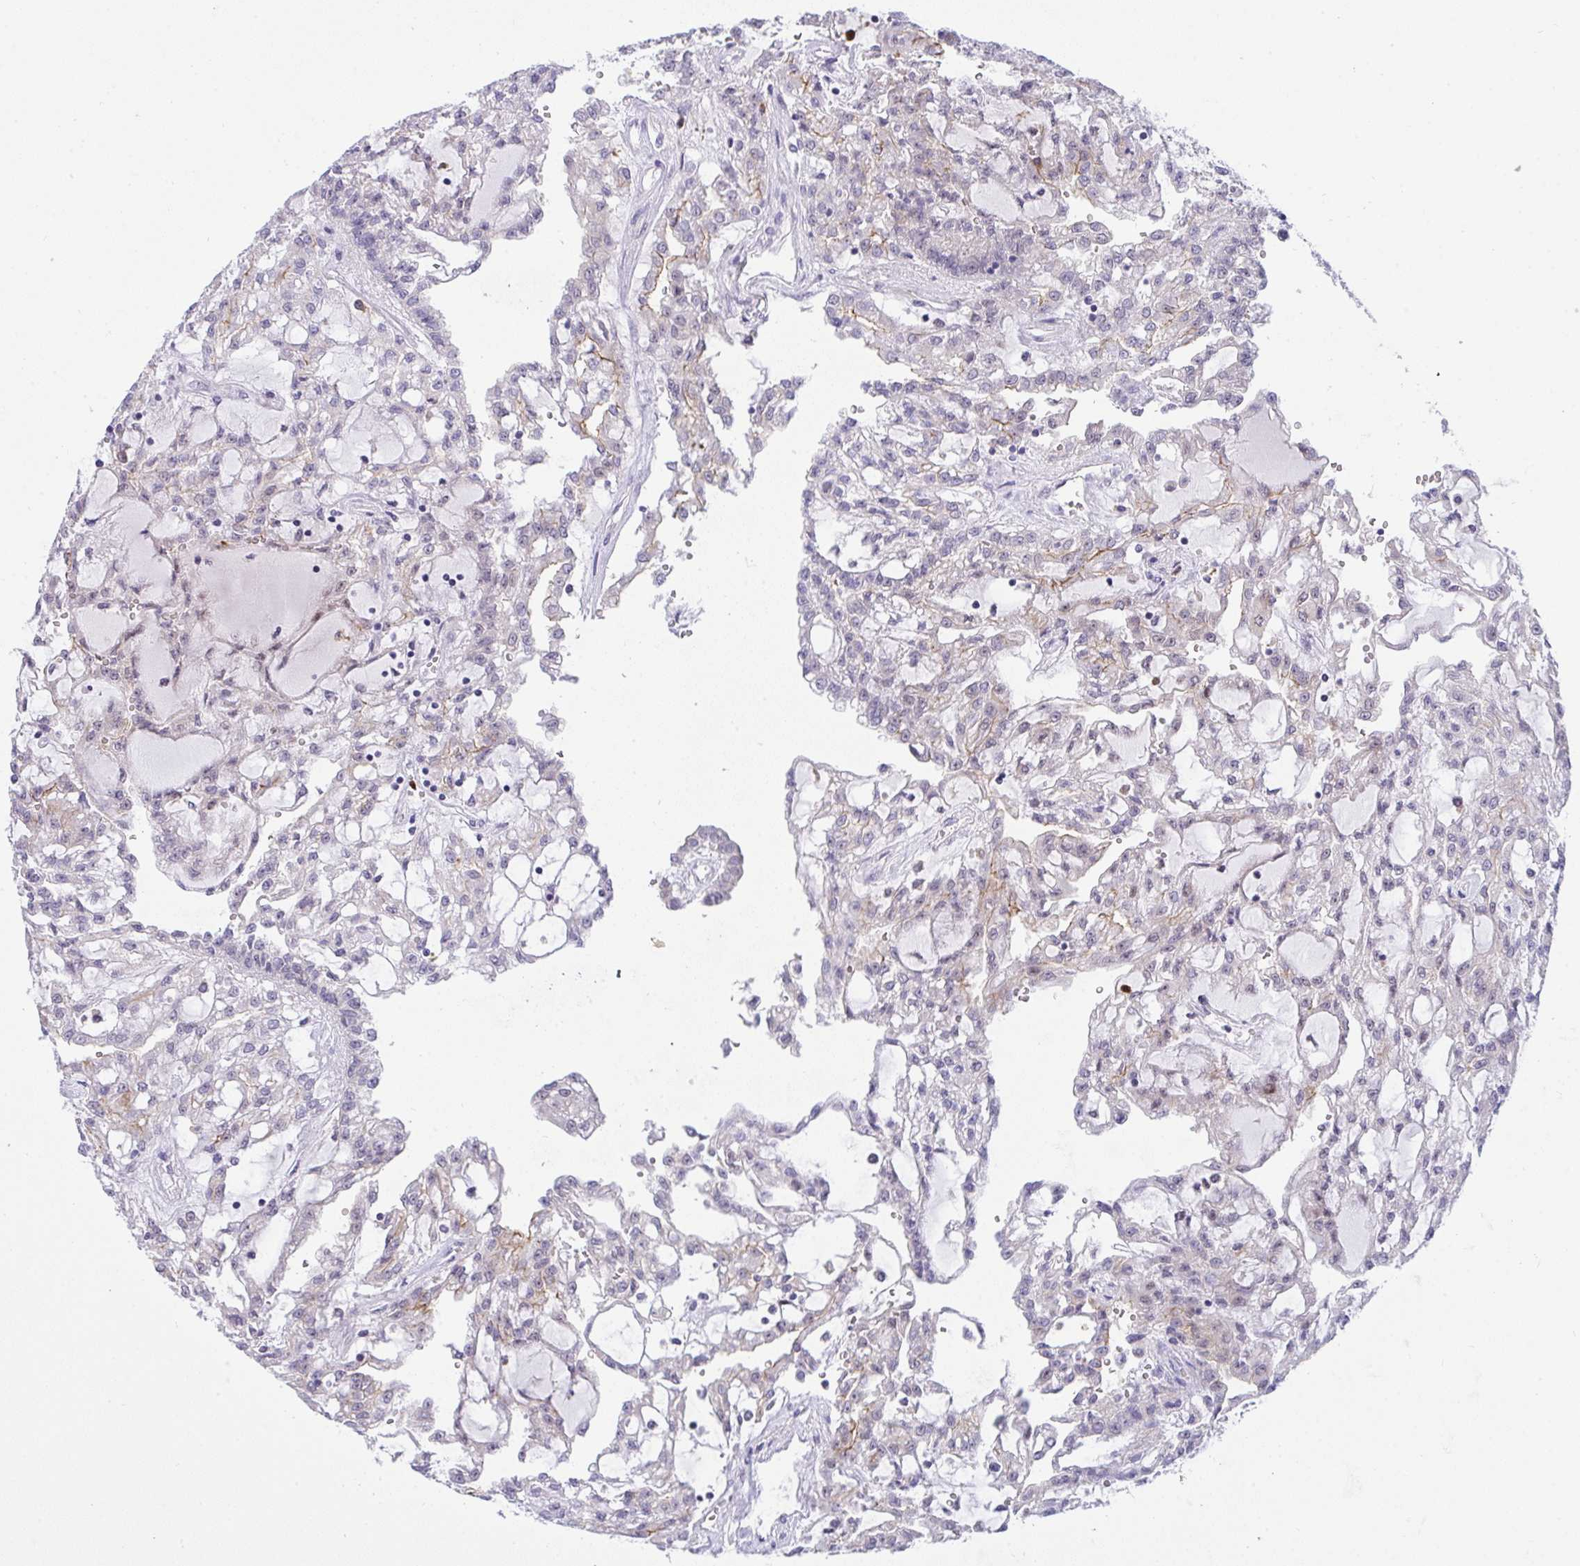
{"staining": {"intensity": "weak", "quantity": "<25%", "location": "cytoplasmic/membranous"}, "tissue": "renal cancer", "cell_type": "Tumor cells", "image_type": "cancer", "snomed": [{"axis": "morphology", "description": "Adenocarcinoma, NOS"}, {"axis": "topography", "description": "Kidney"}], "caption": "This photomicrograph is of adenocarcinoma (renal) stained with IHC to label a protein in brown with the nuclei are counter-stained blue. There is no staining in tumor cells.", "gene": "ZNF554", "patient": {"sex": "male", "age": 63}}